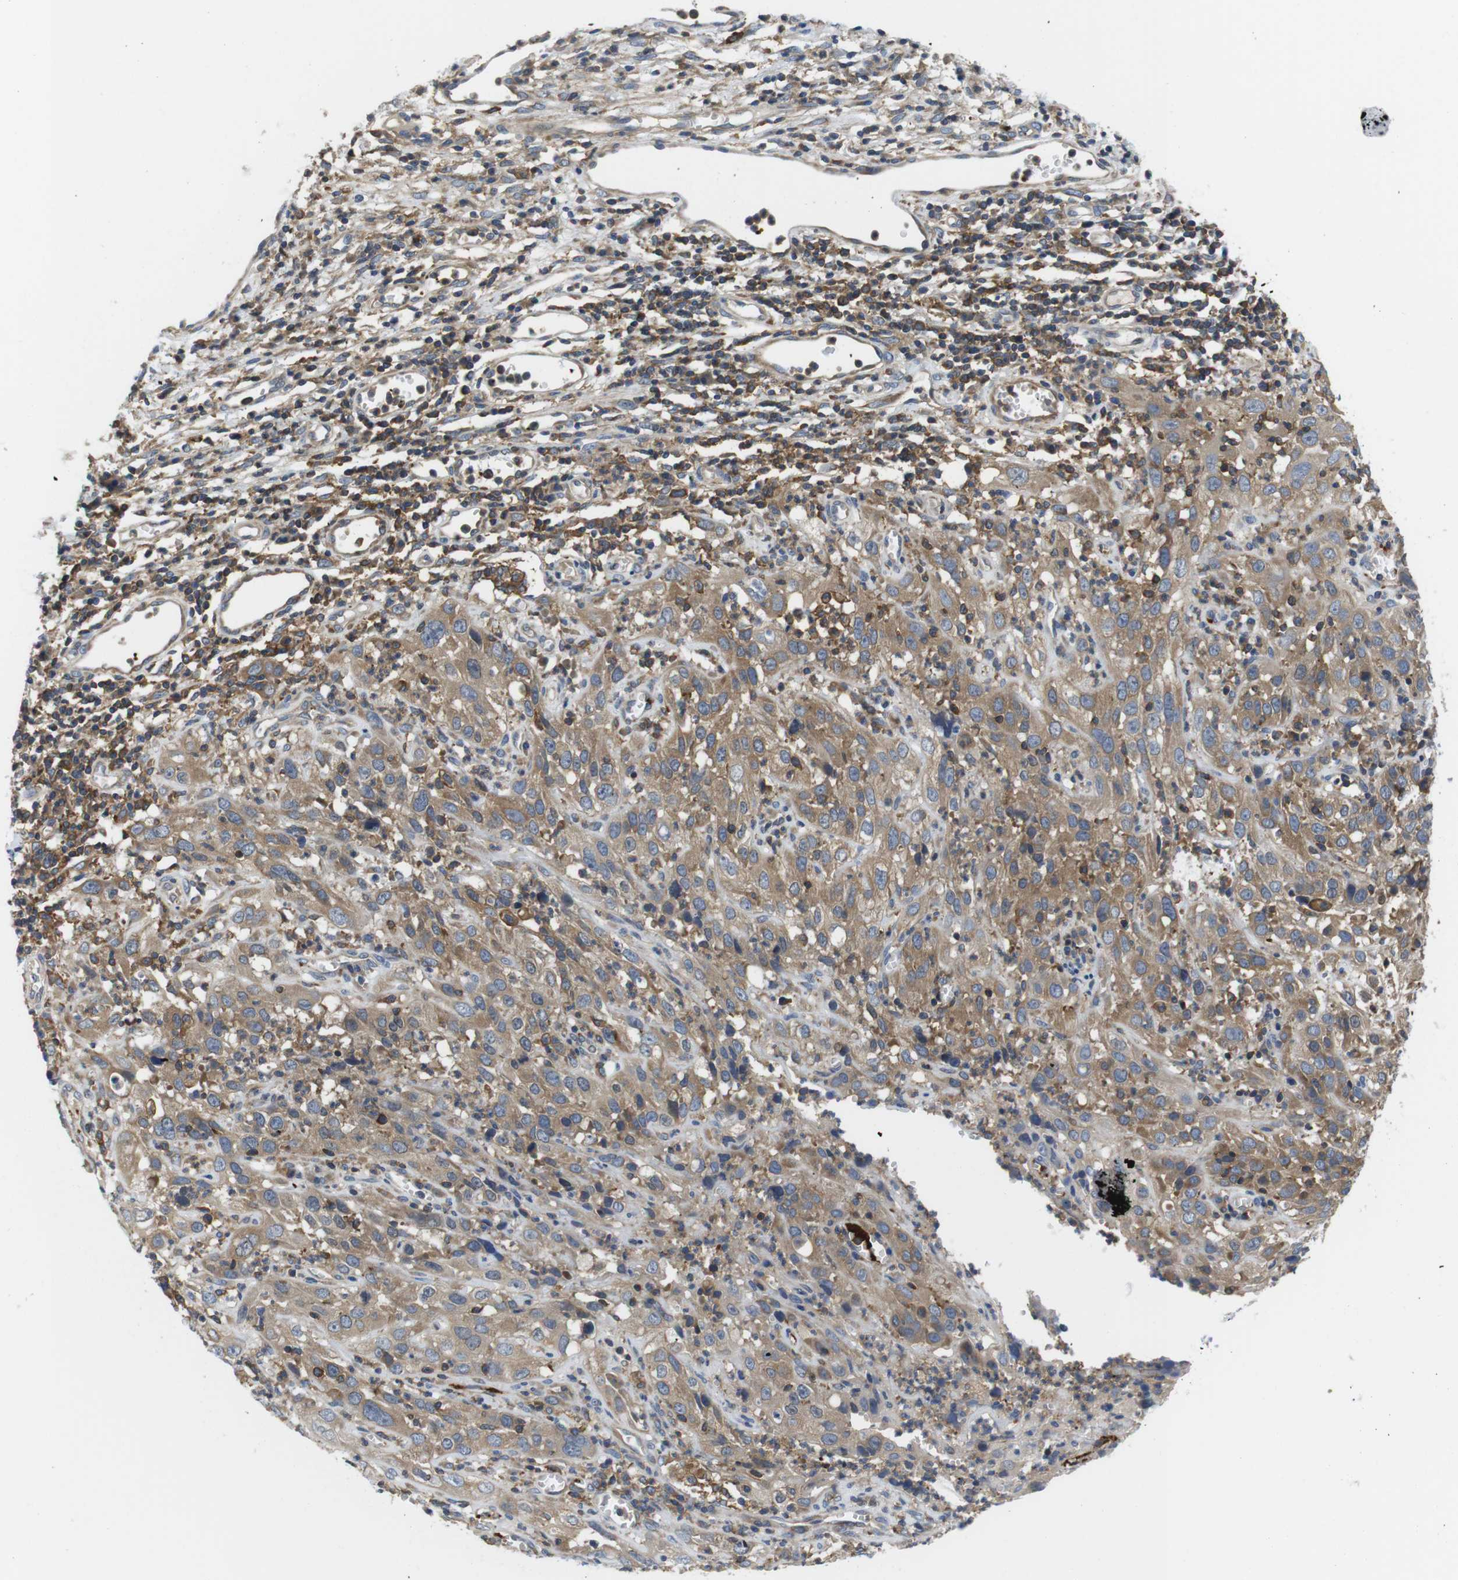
{"staining": {"intensity": "moderate", "quantity": ">75%", "location": "cytoplasmic/membranous"}, "tissue": "cervical cancer", "cell_type": "Tumor cells", "image_type": "cancer", "snomed": [{"axis": "morphology", "description": "Squamous cell carcinoma, NOS"}, {"axis": "topography", "description": "Cervix"}], "caption": "A photomicrograph of human cervical cancer (squamous cell carcinoma) stained for a protein displays moderate cytoplasmic/membranous brown staining in tumor cells.", "gene": "HERPUD2", "patient": {"sex": "female", "age": 32}}